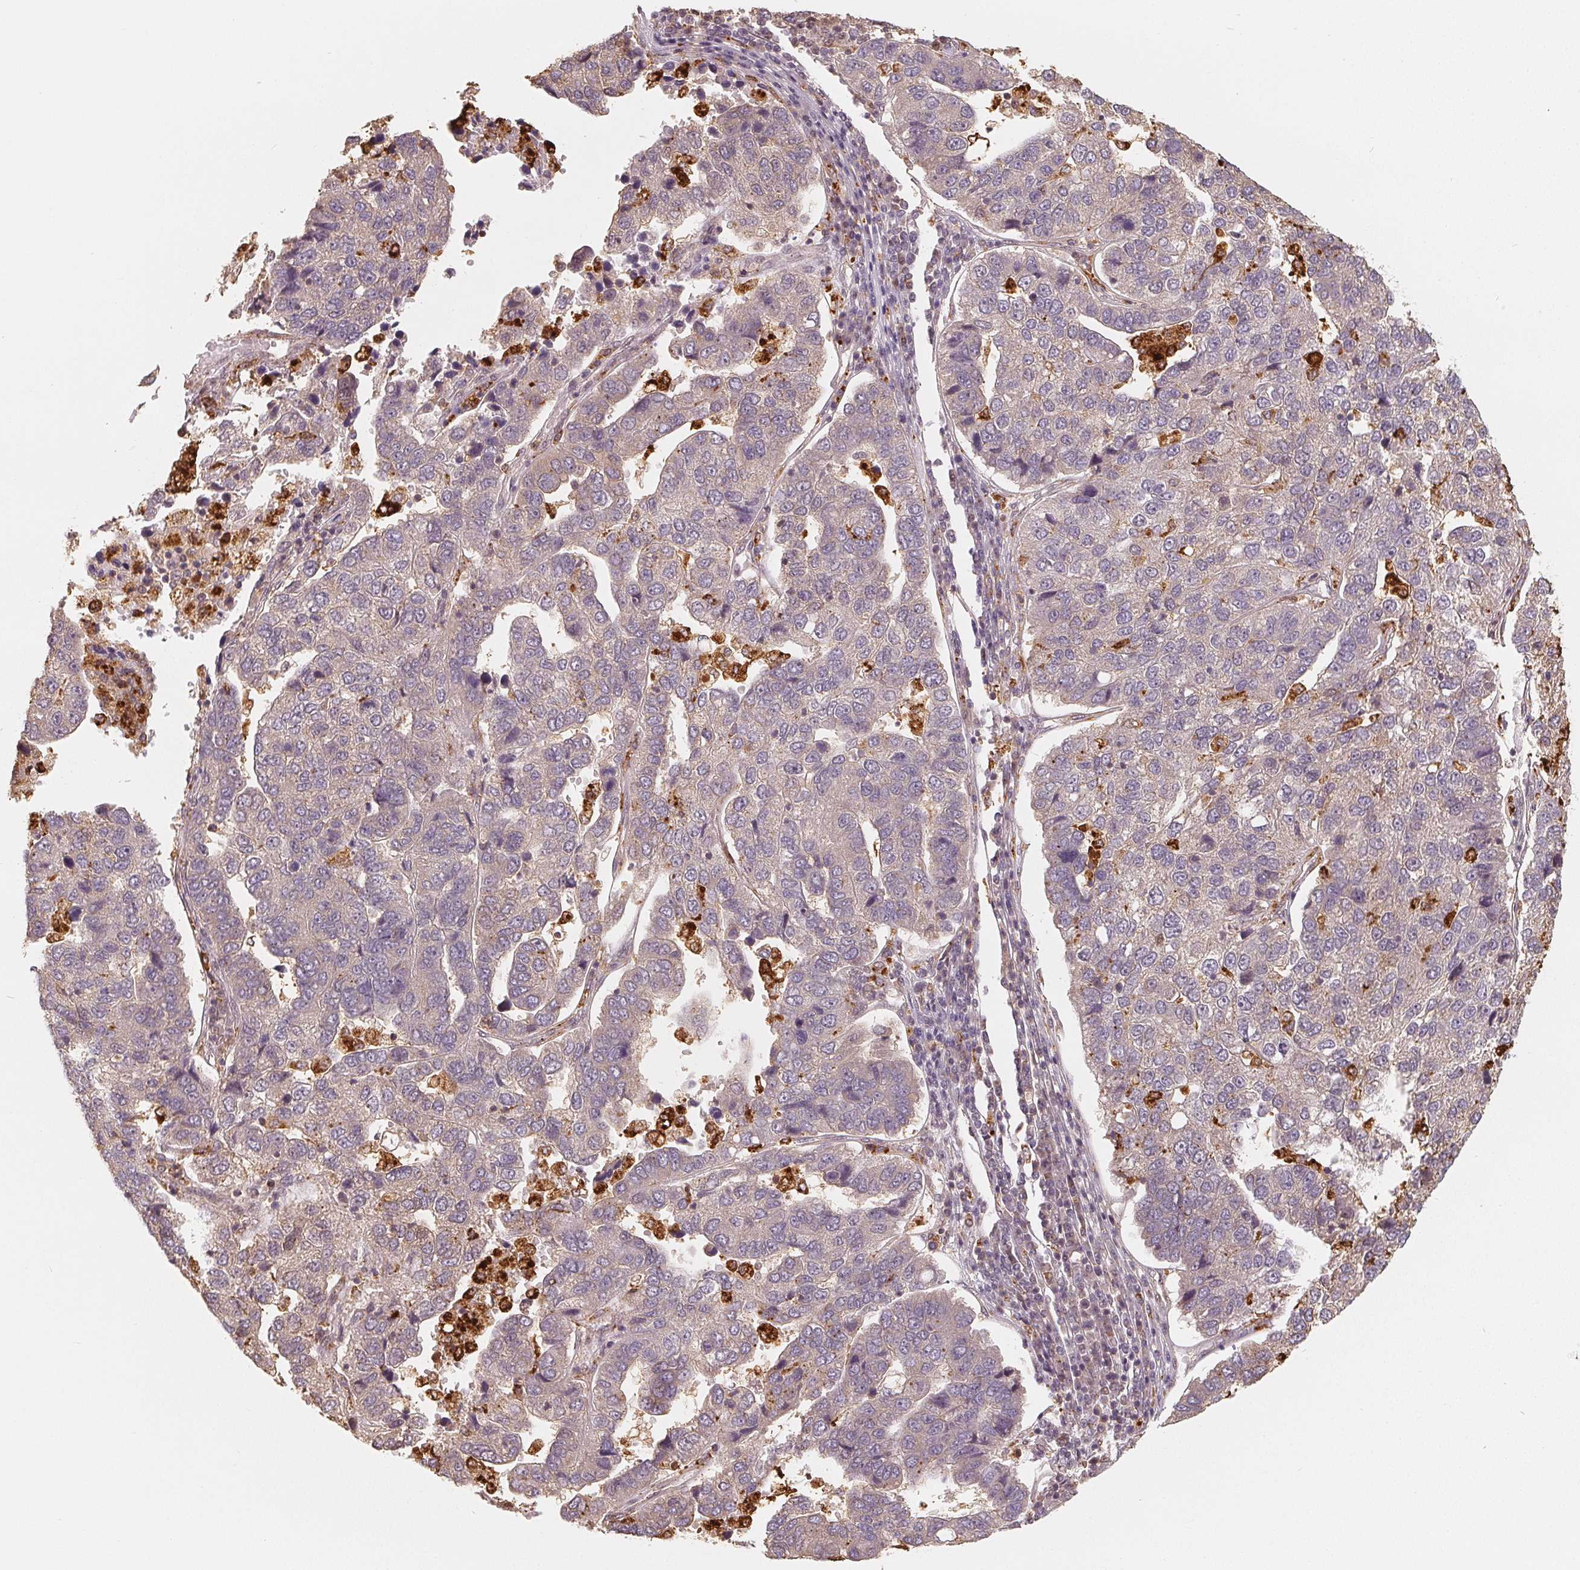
{"staining": {"intensity": "weak", "quantity": "<25%", "location": "cytoplasmic/membranous"}, "tissue": "pancreatic cancer", "cell_type": "Tumor cells", "image_type": "cancer", "snomed": [{"axis": "morphology", "description": "Adenocarcinoma, NOS"}, {"axis": "topography", "description": "Pancreas"}], "caption": "IHC photomicrograph of neoplastic tissue: adenocarcinoma (pancreatic) stained with DAB (3,3'-diaminobenzidine) reveals no significant protein positivity in tumor cells.", "gene": "GUSB", "patient": {"sex": "female", "age": 61}}